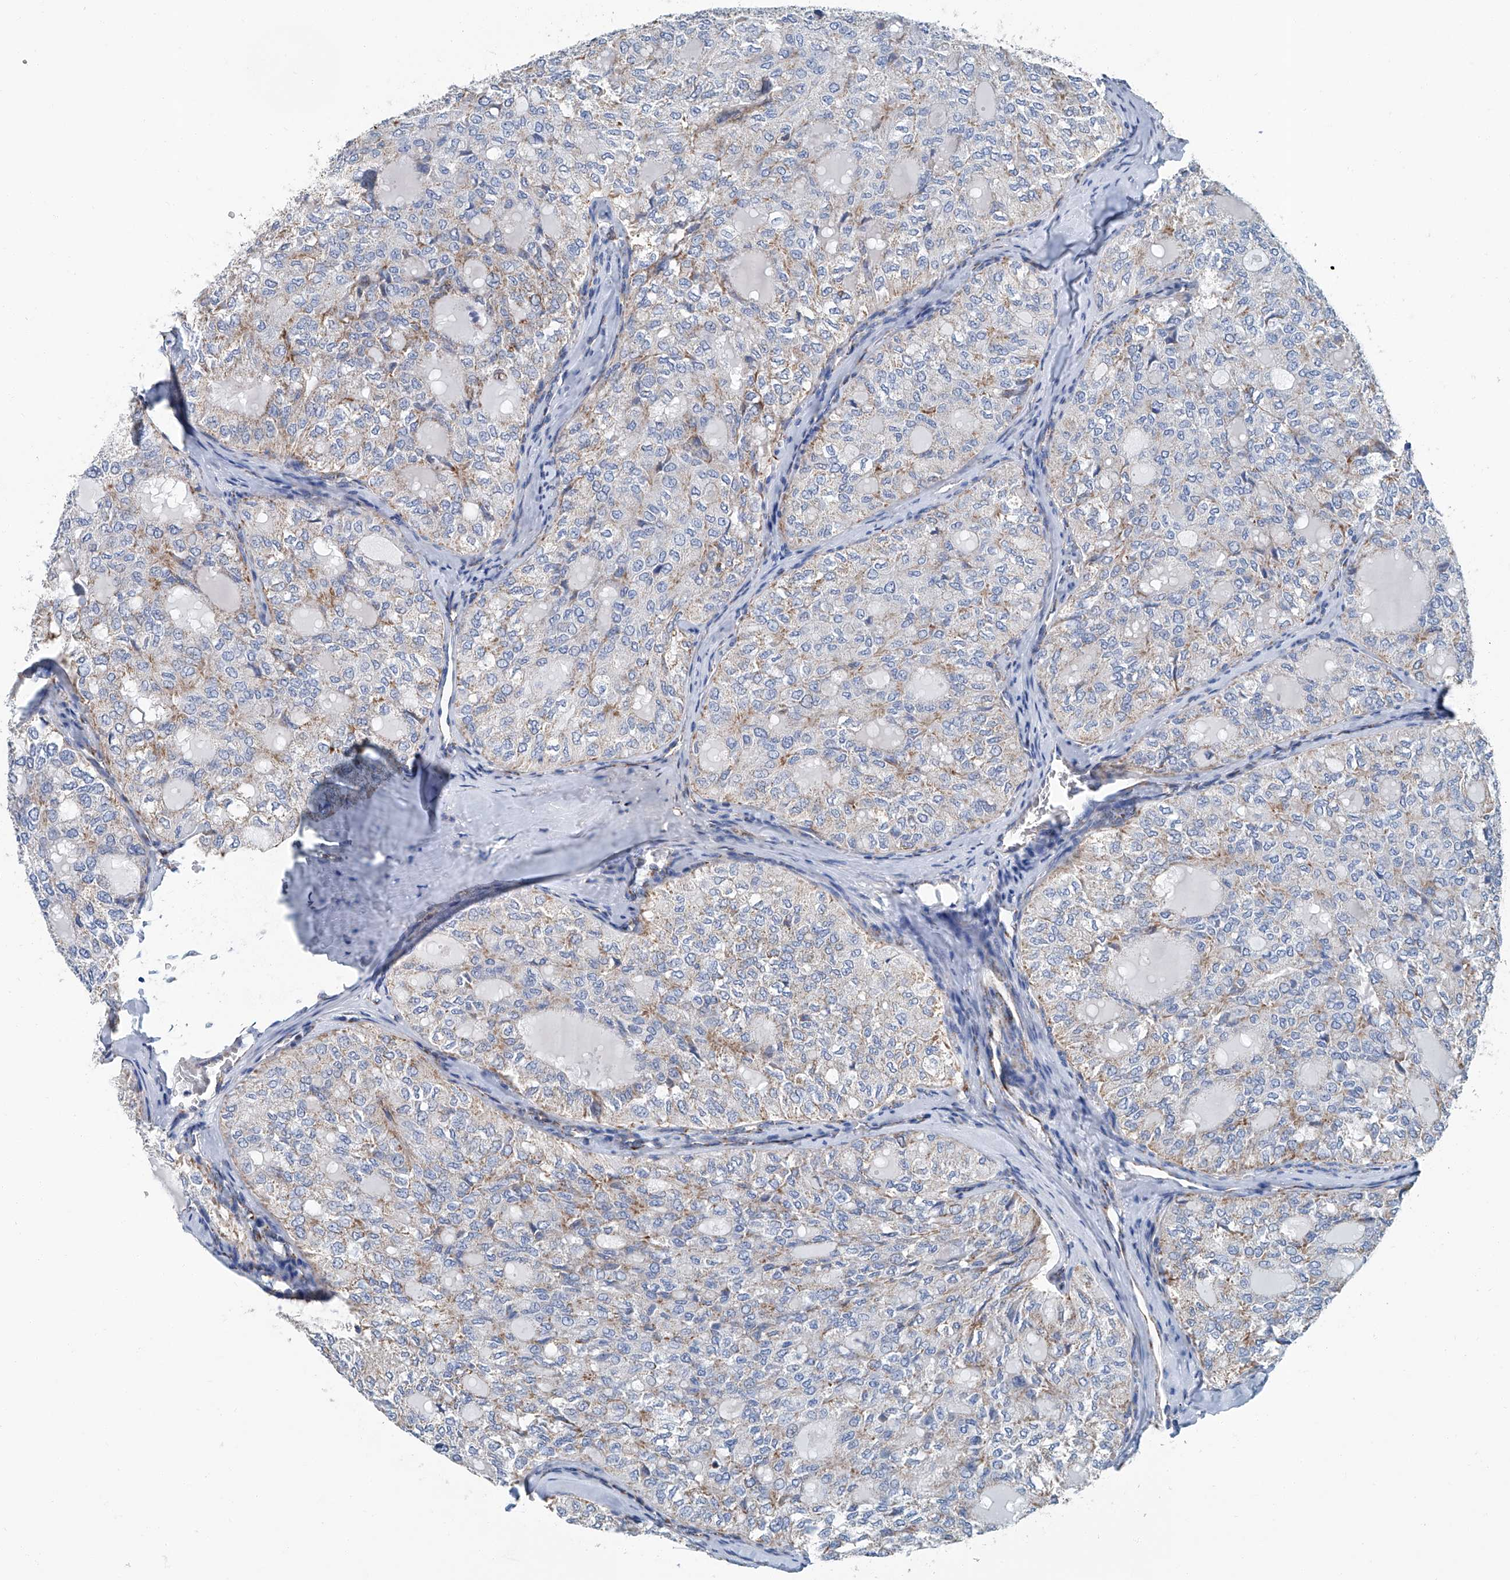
{"staining": {"intensity": "weak", "quantity": "<25%", "location": "cytoplasmic/membranous"}, "tissue": "thyroid cancer", "cell_type": "Tumor cells", "image_type": "cancer", "snomed": [{"axis": "morphology", "description": "Follicular adenoma carcinoma, NOS"}, {"axis": "topography", "description": "Thyroid gland"}], "caption": "Human thyroid cancer (follicular adenoma carcinoma) stained for a protein using IHC reveals no expression in tumor cells.", "gene": "MT-ND1", "patient": {"sex": "male", "age": 75}}